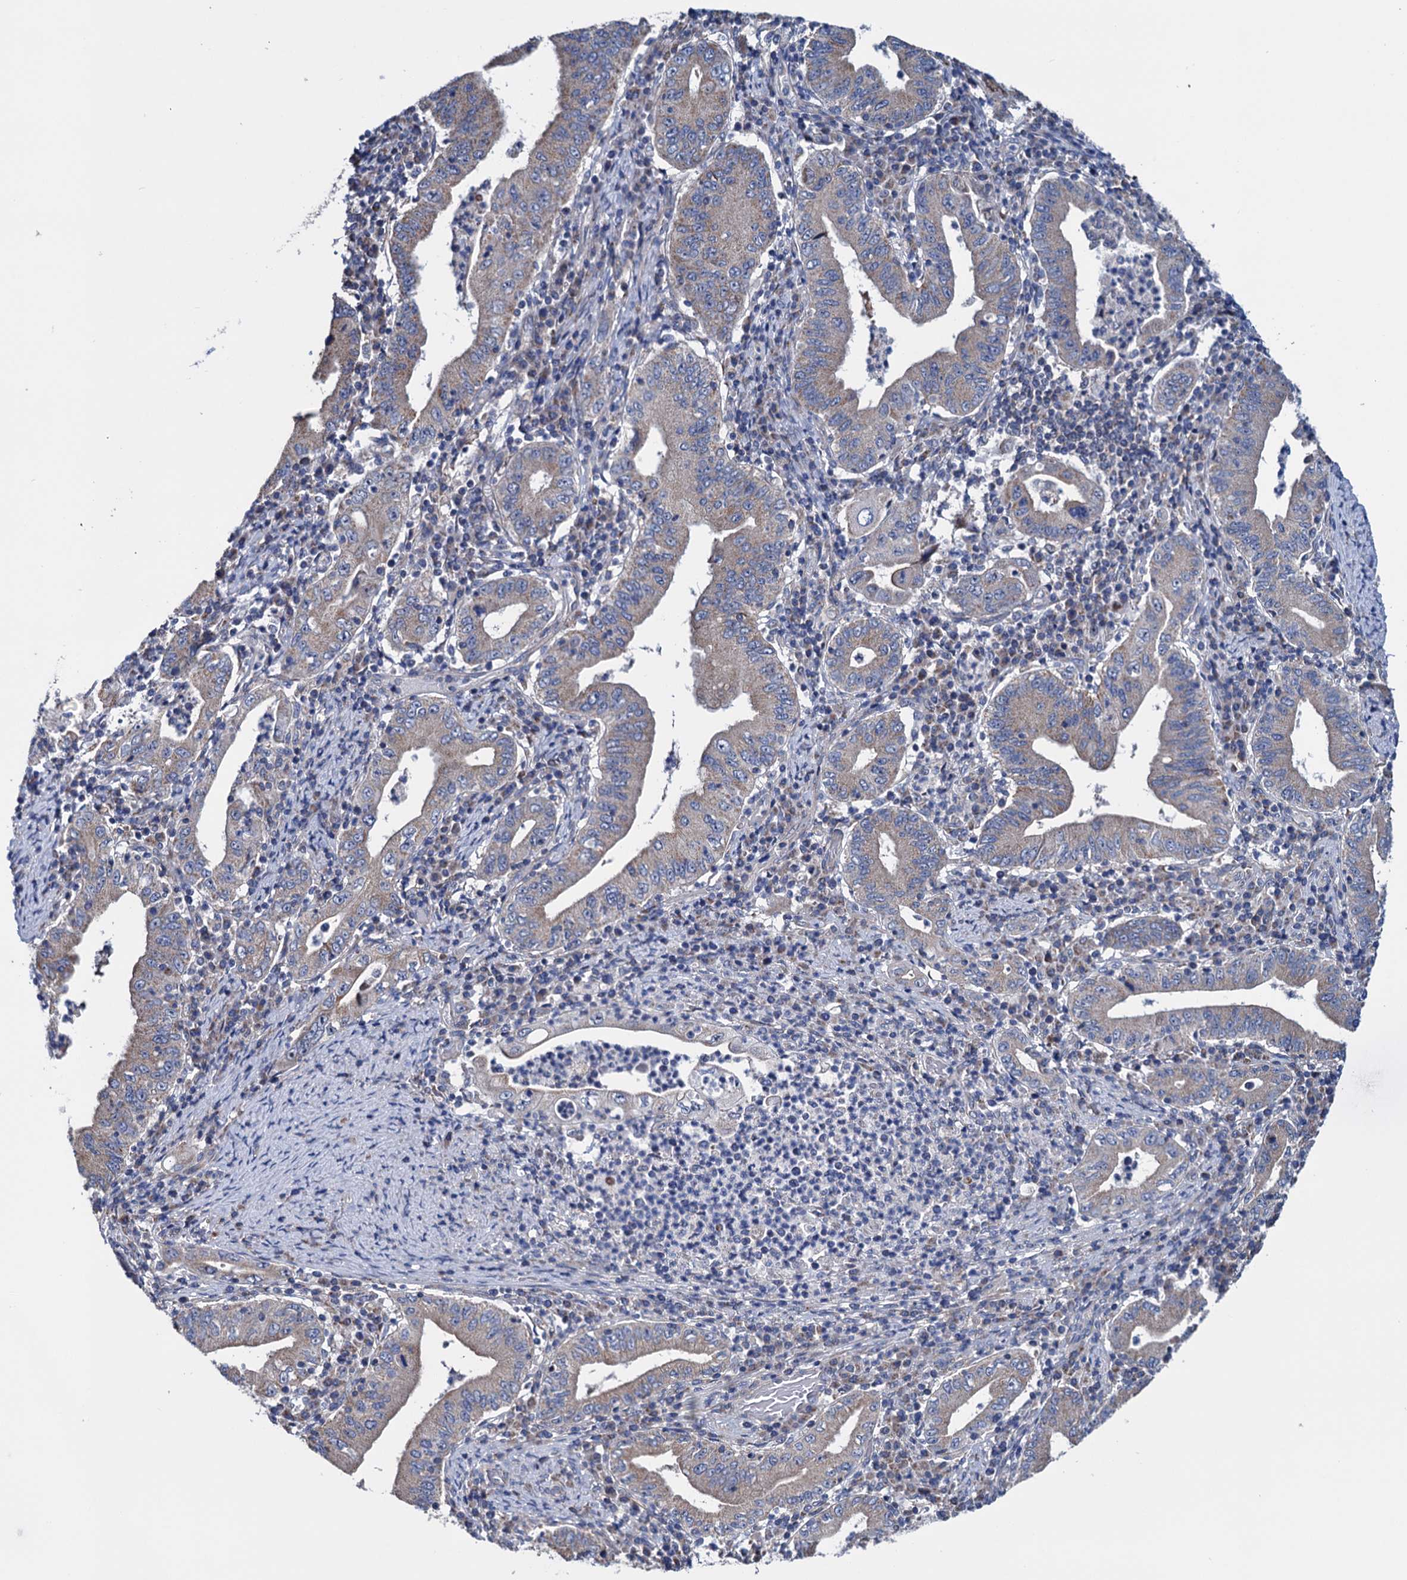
{"staining": {"intensity": "weak", "quantity": "25%-75%", "location": "cytoplasmic/membranous"}, "tissue": "stomach cancer", "cell_type": "Tumor cells", "image_type": "cancer", "snomed": [{"axis": "morphology", "description": "Normal tissue, NOS"}, {"axis": "morphology", "description": "Adenocarcinoma, NOS"}, {"axis": "topography", "description": "Esophagus"}, {"axis": "topography", "description": "Stomach, upper"}, {"axis": "topography", "description": "Peripheral nerve tissue"}], "caption": "Adenocarcinoma (stomach) tissue demonstrates weak cytoplasmic/membranous staining in about 25%-75% of tumor cells", "gene": "EYA4", "patient": {"sex": "male", "age": 62}}